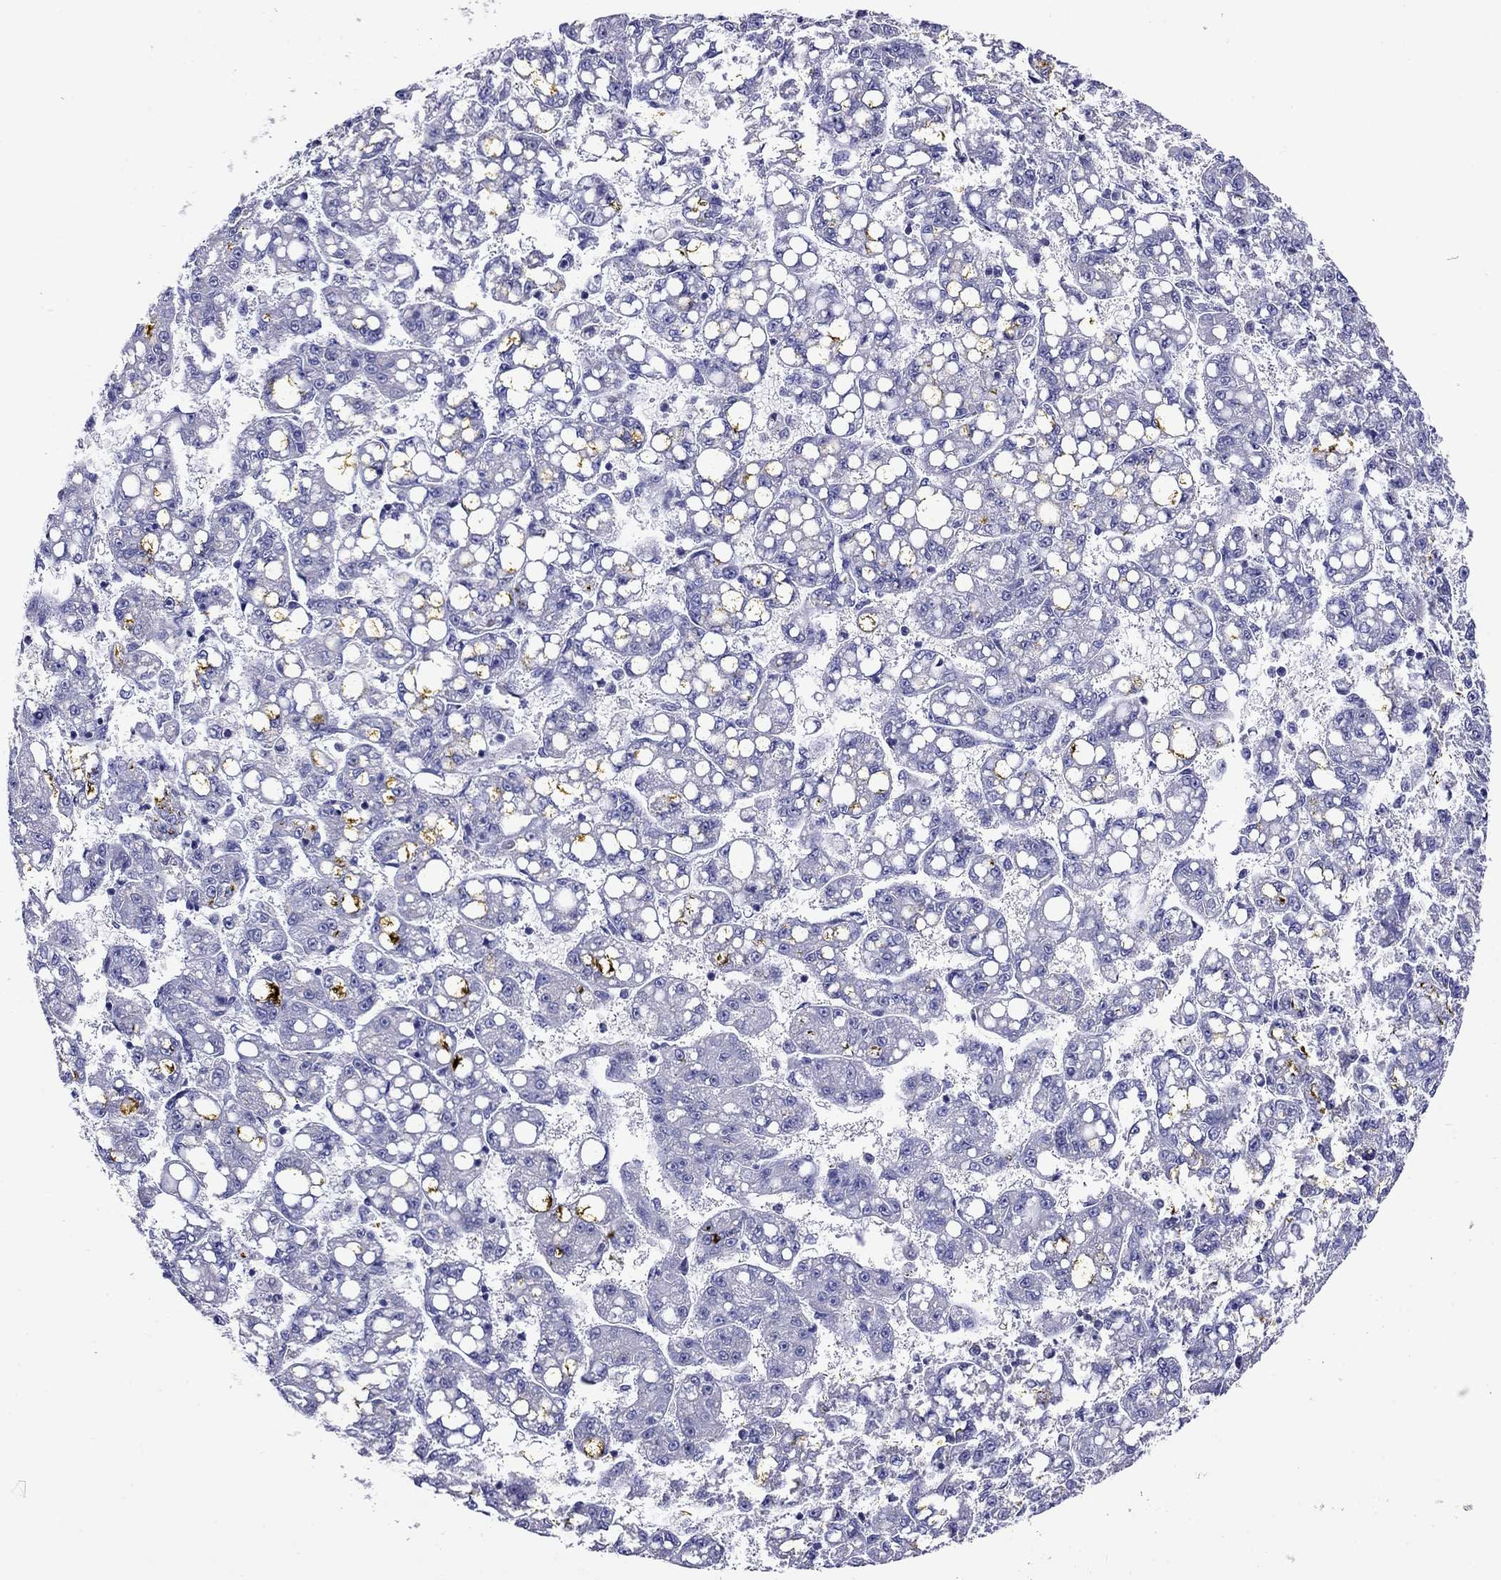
{"staining": {"intensity": "negative", "quantity": "none", "location": "none"}, "tissue": "liver cancer", "cell_type": "Tumor cells", "image_type": "cancer", "snomed": [{"axis": "morphology", "description": "Carcinoma, Hepatocellular, NOS"}, {"axis": "topography", "description": "Liver"}], "caption": "DAB immunohistochemical staining of human hepatocellular carcinoma (liver) reveals no significant positivity in tumor cells.", "gene": "SCG2", "patient": {"sex": "female", "age": 65}}